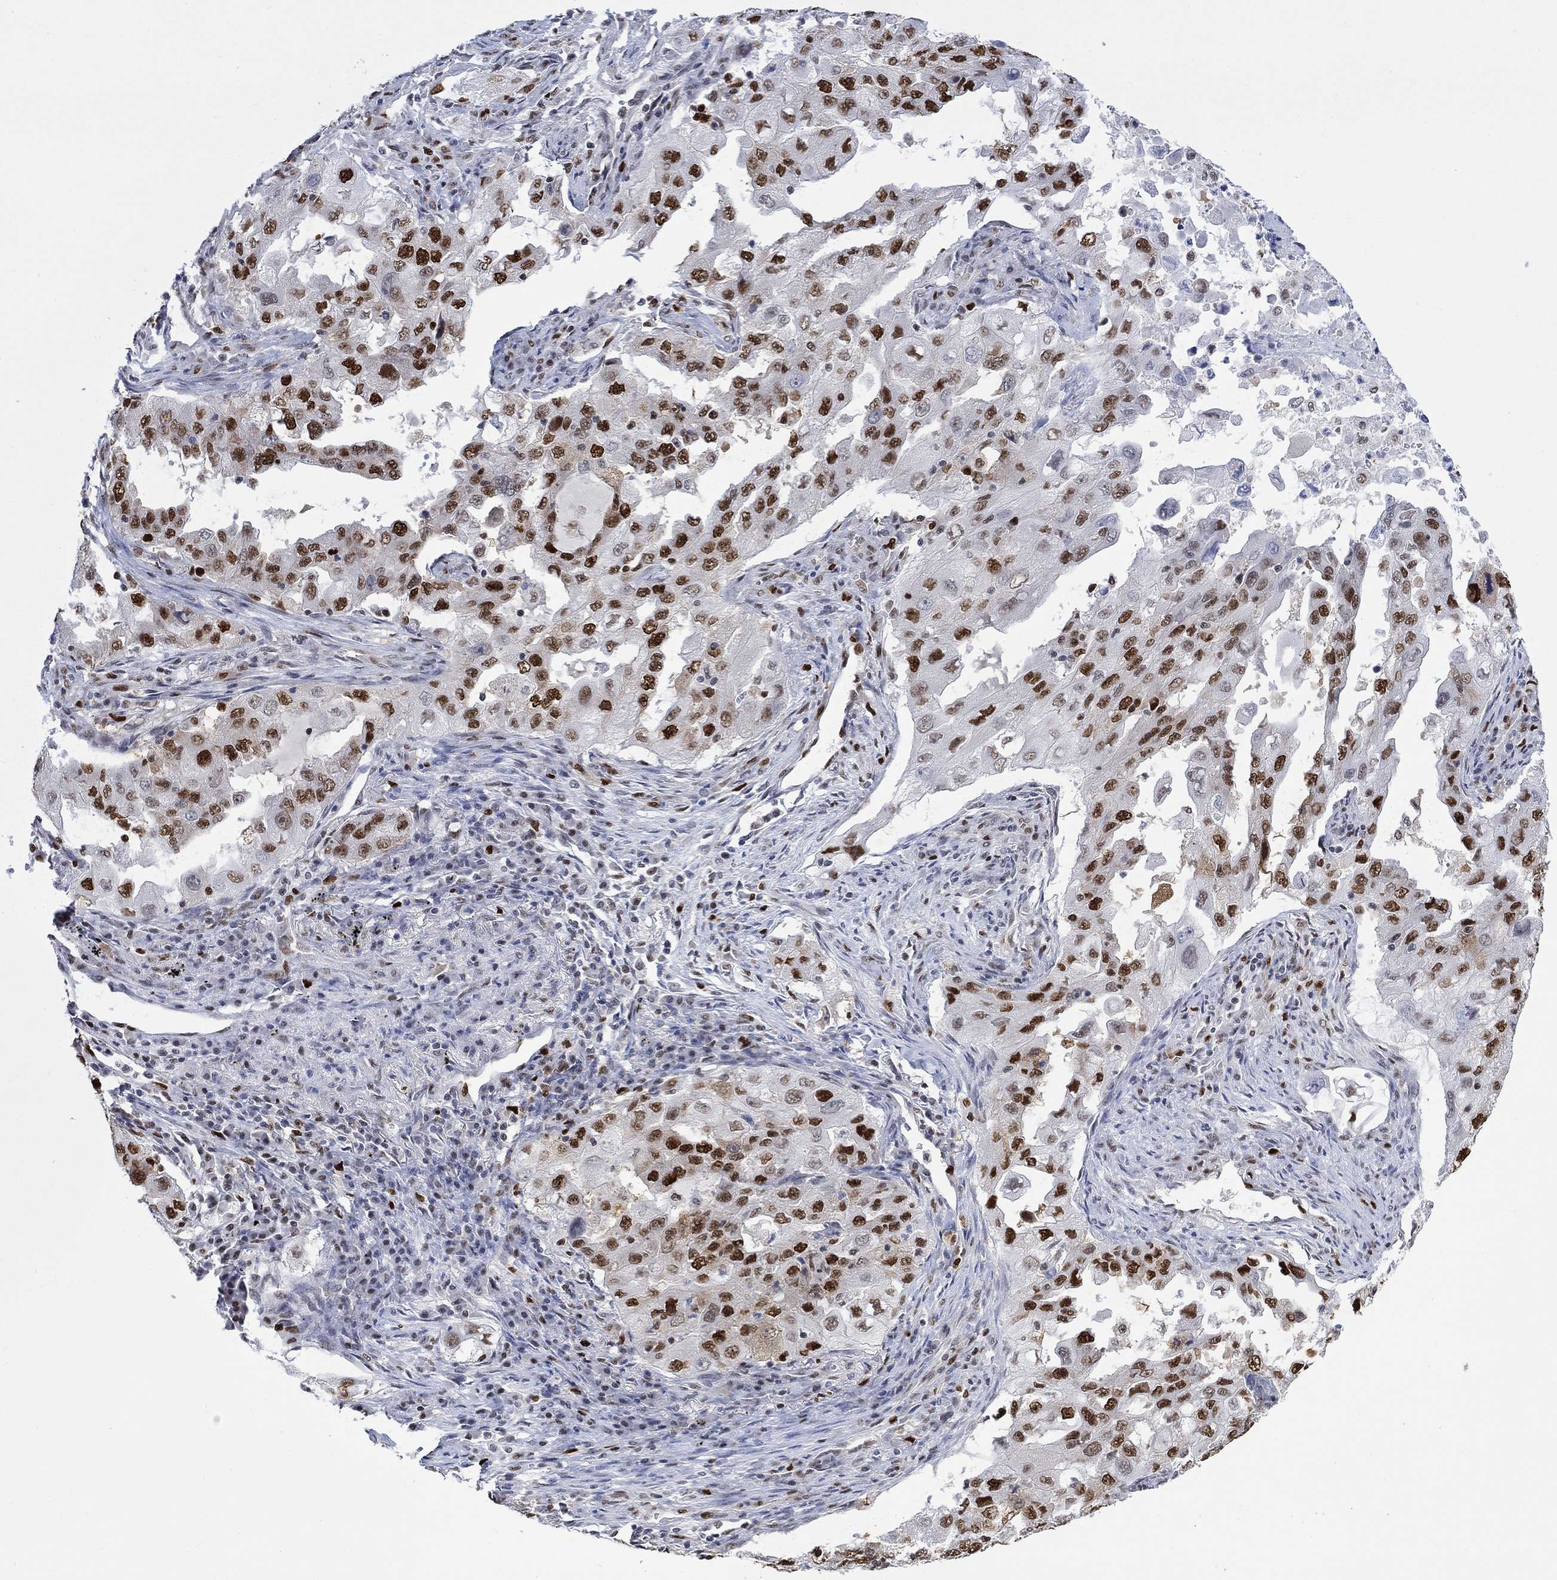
{"staining": {"intensity": "strong", "quantity": "25%-75%", "location": "nuclear"}, "tissue": "lung cancer", "cell_type": "Tumor cells", "image_type": "cancer", "snomed": [{"axis": "morphology", "description": "Adenocarcinoma, NOS"}, {"axis": "topography", "description": "Lung"}], "caption": "Immunohistochemical staining of human lung adenocarcinoma shows strong nuclear protein positivity in about 25%-75% of tumor cells. (Stains: DAB (3,3'-diaminobenzidine) in brown, nuclei in blue, Microscopy: brightfield microscopy at high magnification).", "gene": "RAD54L2", "patient": {"sex": "female", "age": 61}}